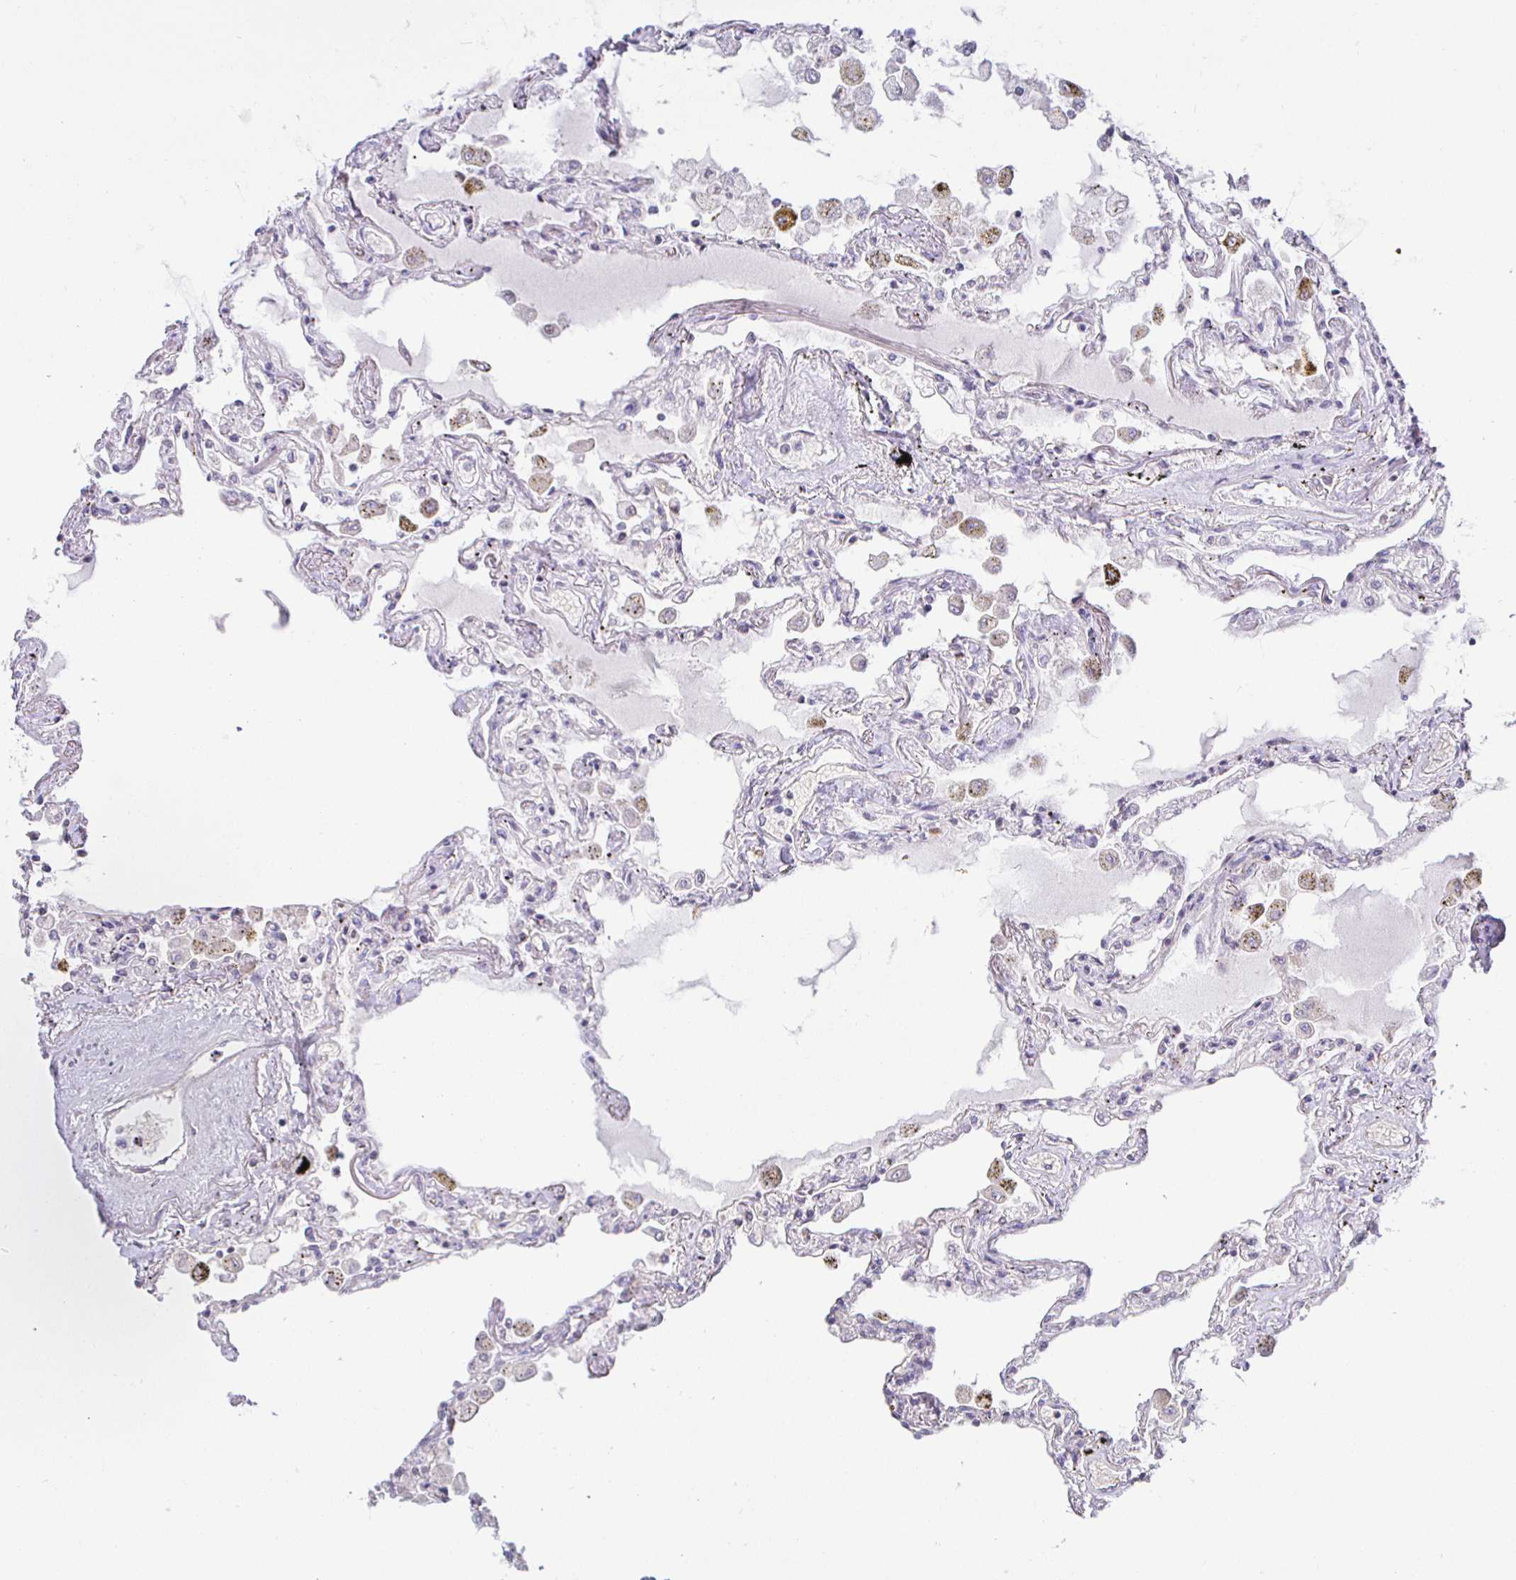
{"staining": {"intensity": "negative", "quantity": "none", "location": "none"}, "tissue": "lung", "cell_type": "Alveolar cells", "image_type": "normal", "snomed": [{"axis": "morphology", "description": "Normal tissue, NOS"}, {"axis": "morphology", "description": "Adenocarcinoma, NOS"}, {"axis": "topography", "description": "Cartilage tissue"}, {"axis": "topography", "description": "Lung"}], "caption": "Histopathology image shows no protein positivity in alveolar cells of unremarkable lung. The staining was performed using DAB (3,3'-diaminobenzidine) to visualize the protein expression in brown, while the nuclei were stained in blue with hematoxylin (Magnification: 20x).", "gene": "SIRPA", "patient": {"sex": "female", "age": 67}}